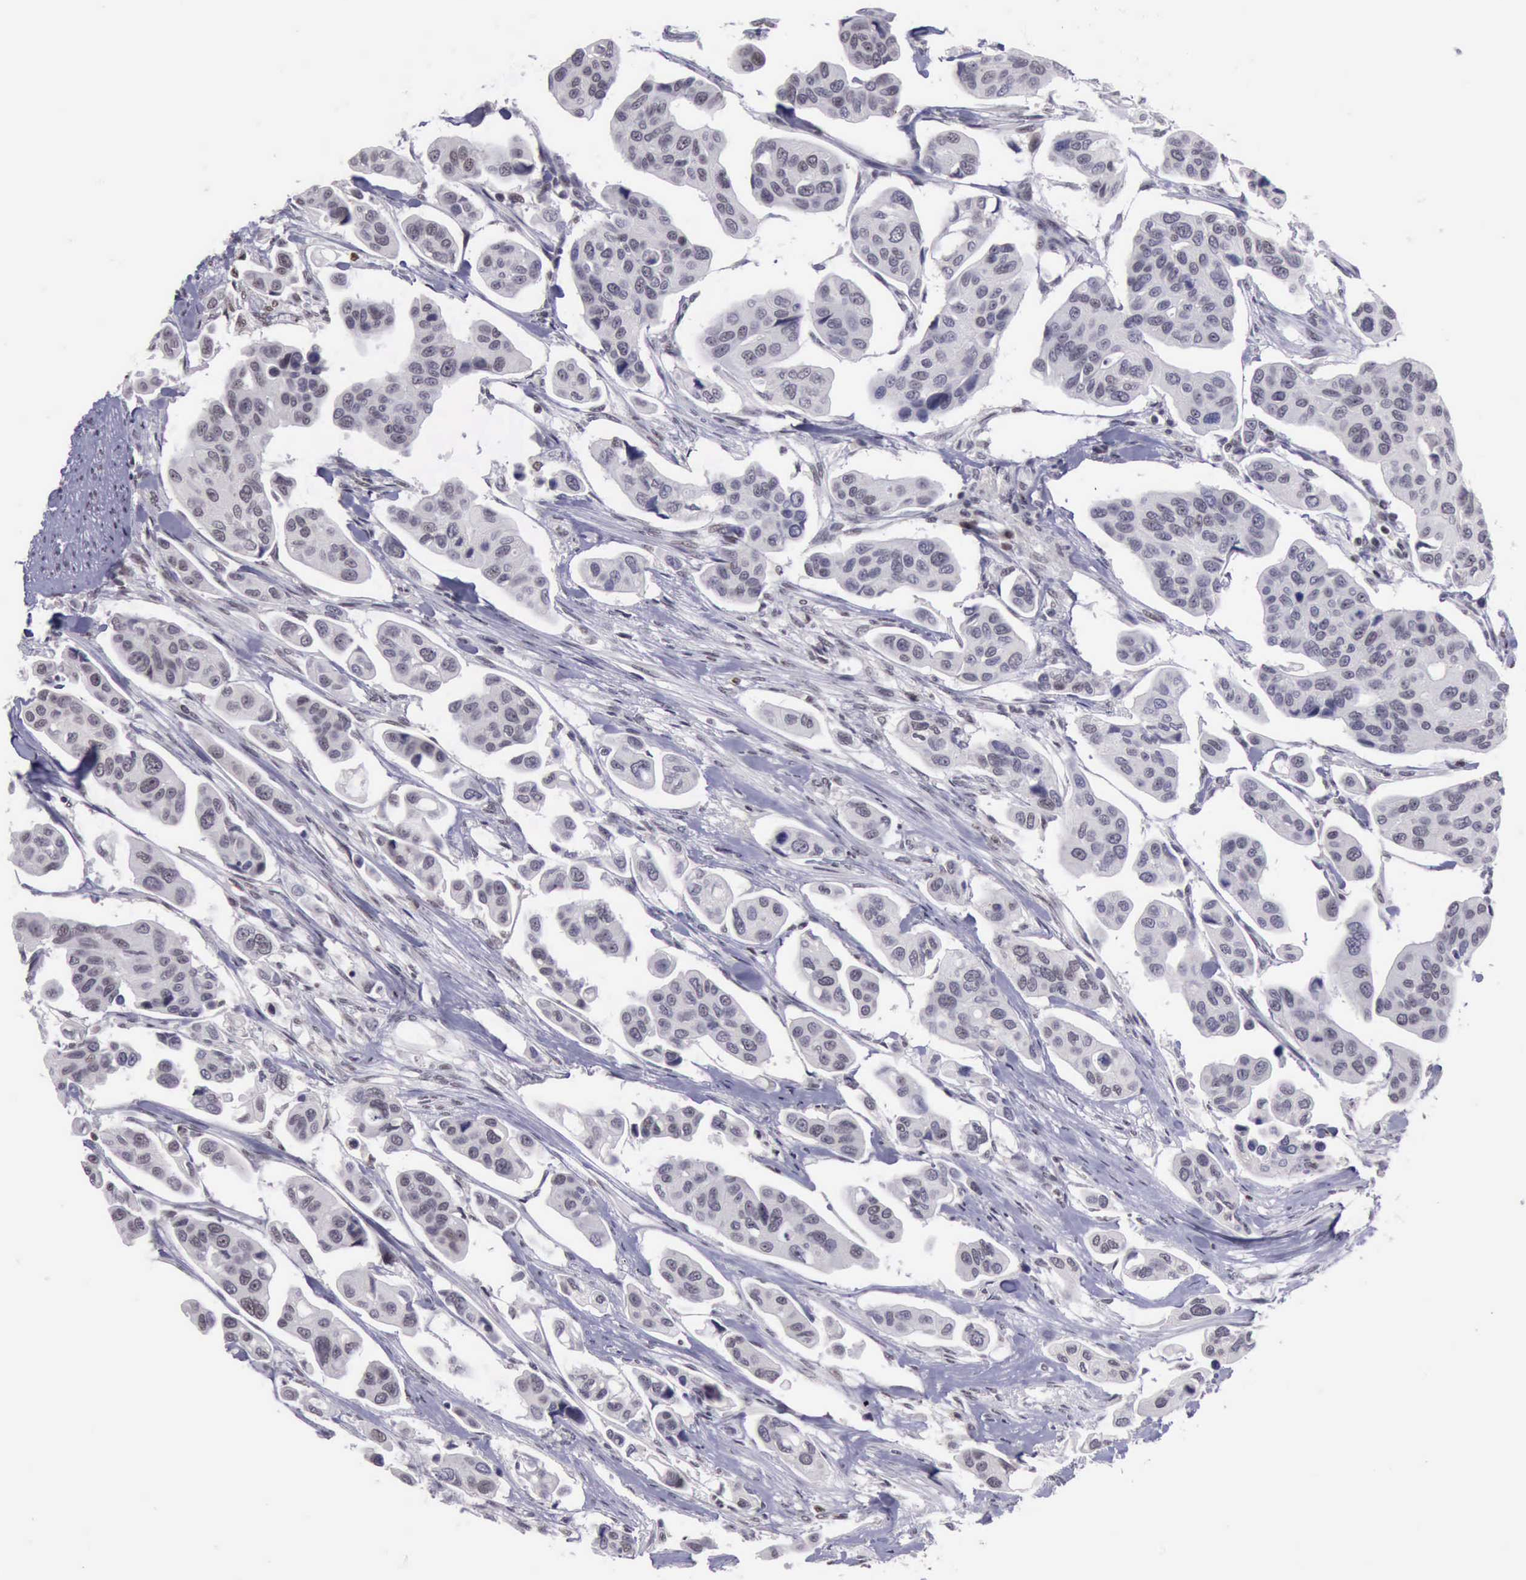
{"staining": {"intensity": "negative", "quantity": "none", "location": "none"}, "tissue": "urothelial cancer", "cell_type": "Tumor cells", "image_type": "cancer", "snomed": [{"axis": "morphology", "description": "Adenocarcinoma, NOS"}, {"axis": "topography", "description": "Urinary bladder"}], "caption": "Tumor cells are negative for brown protein staining in urothelial cancer. (Brightfield microscopy of DAB (3,3'-diaminobenzidine) immunohistochemistry (IHC) at high magnification).", "gene": "YY1", "patient": {"sex": "male", "age": 61}}